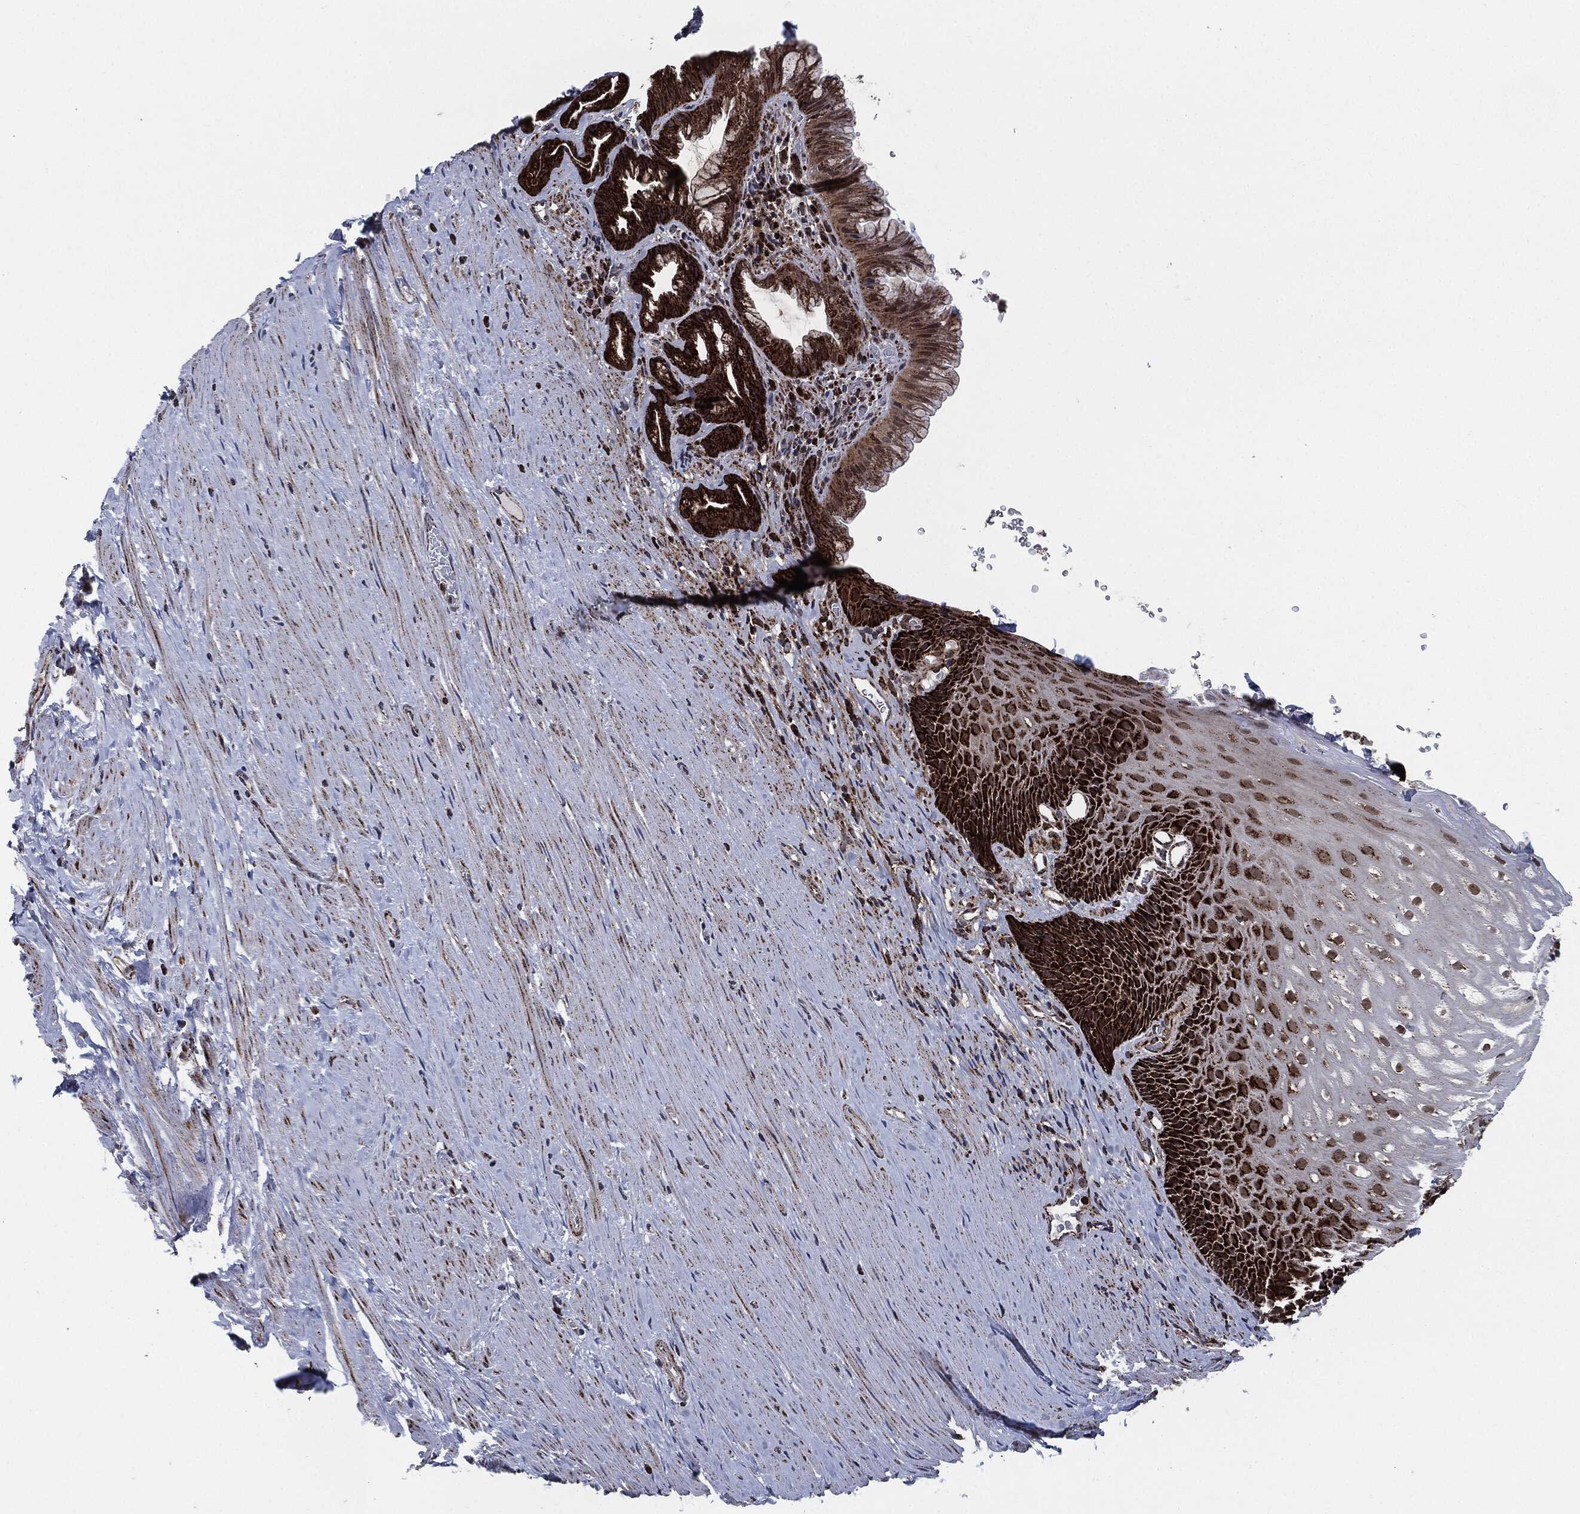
{"staining": {"intensity": "strong", "quantity": "25%-75%", "location": "cytoplasmic/membranous"}, "tissue": "esophagus", "cell_type": "Squamous epithelial cells", "image_type": "normal", "snomed": [{"axis": "morphology", "description": "Normal tissue, NOS"}, {"axis": "topography", "description": "Esophagus"}], "caption": "Immunohistochemical staining of benign esophagus displays 25%-75% levels of strong cytoplasmic/membranous protein expression in approximately 25%-75% of squamous epithelial cells. The protein of interest is shown in brown color, while the nuclei are stained blue.", "gene": "FH", "patient": {"sex": "male", "age": 64}}